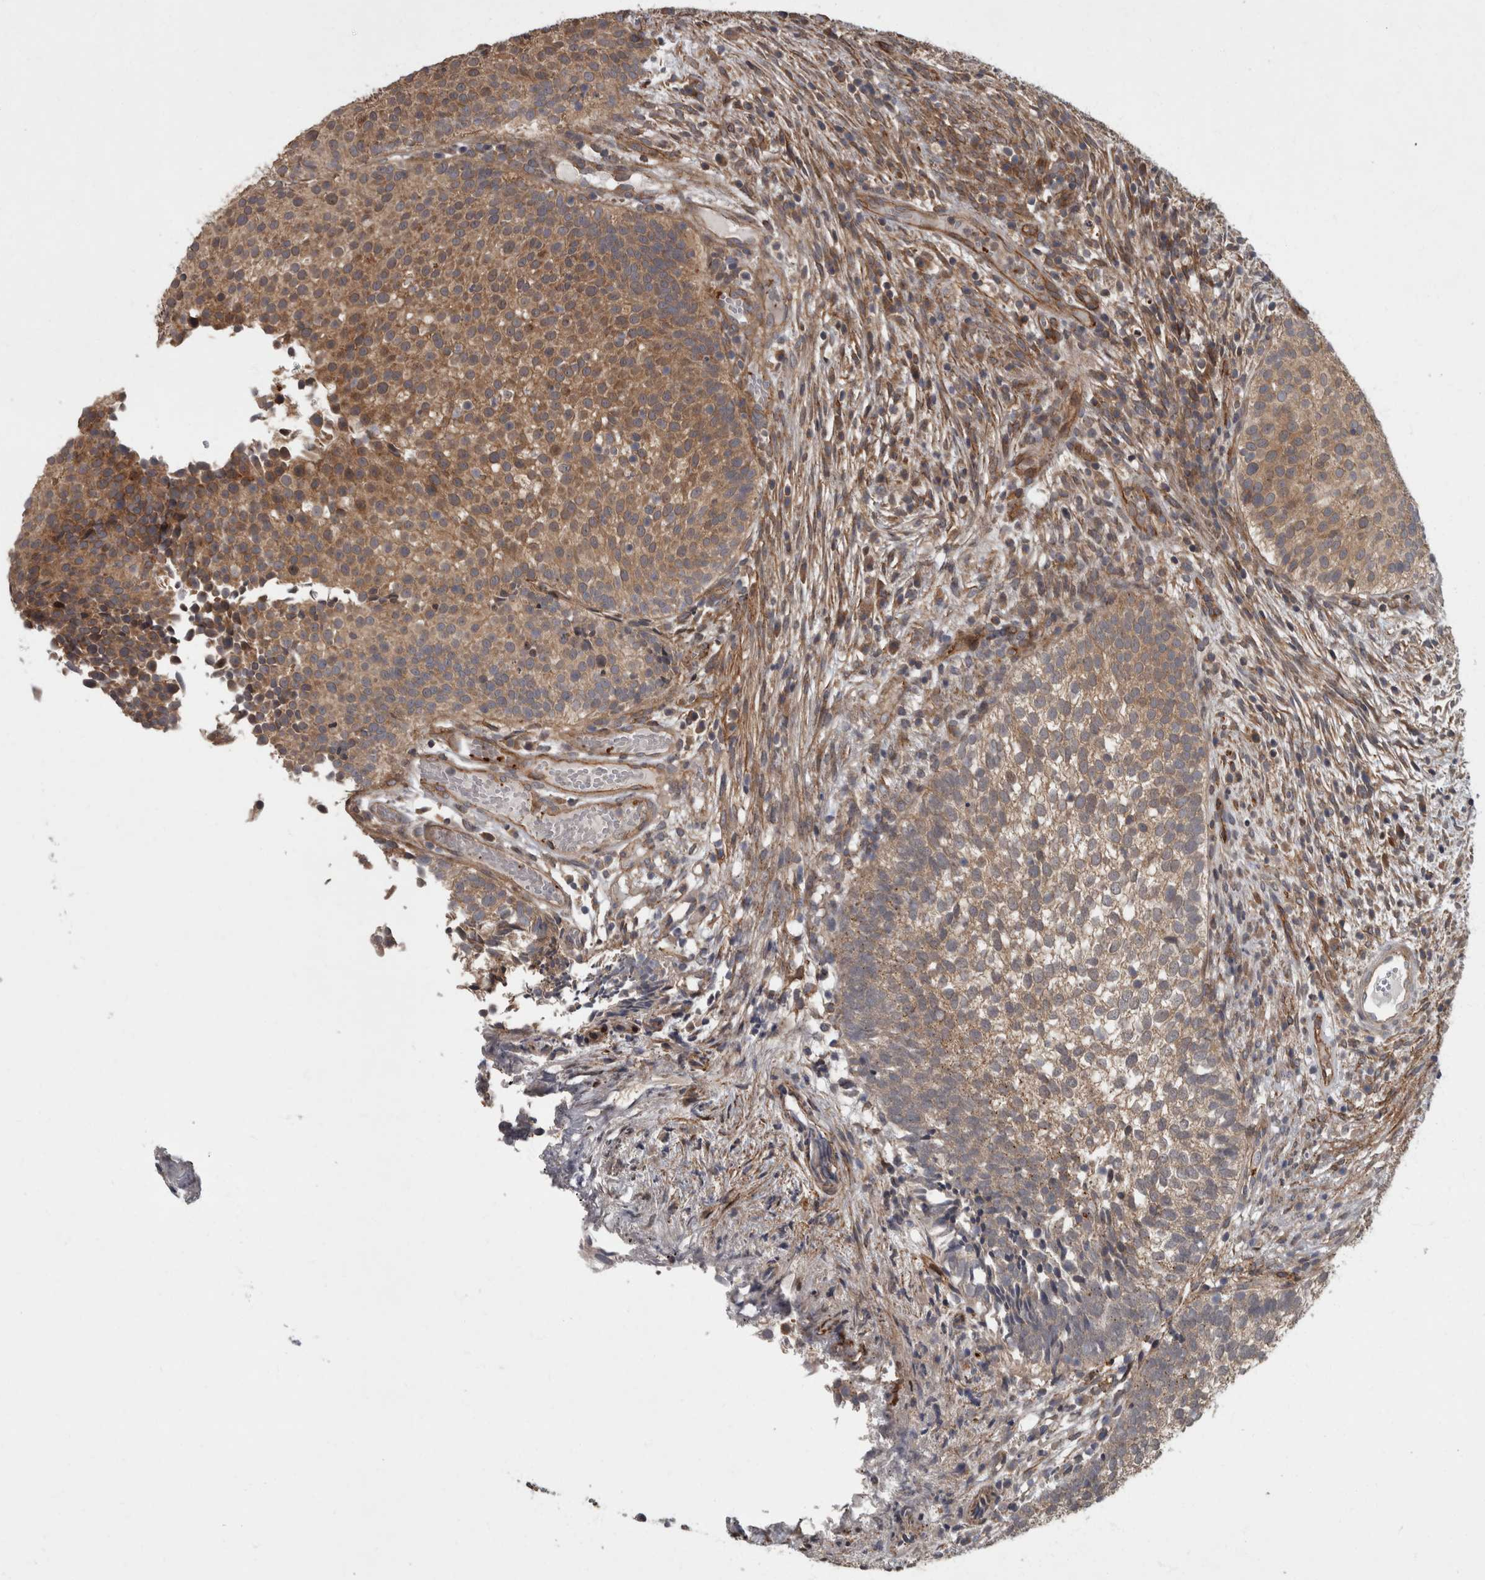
{"staining": {"intensity": "moderate", "quantity": ">75%", "location": "cytoplasmic/membranous"}, "tissue": "urothelial cancer", "cell_type": "Tumor cells", "image_type": "cancer", "snomed": [{"axis": "morphology", "description": "Urothelial carcinoma, Low grade"}, {"axis": "topography", "description": "Urinary bladder"}], "caption": "Urothelial cancer was stained to show a protein in brown. There is medium levels of moderate cytoplasmic/membranous expression in about >75% of tumor cells.", "gene": "VEGFD", "patient": {"sex": "male", "age": 86}}